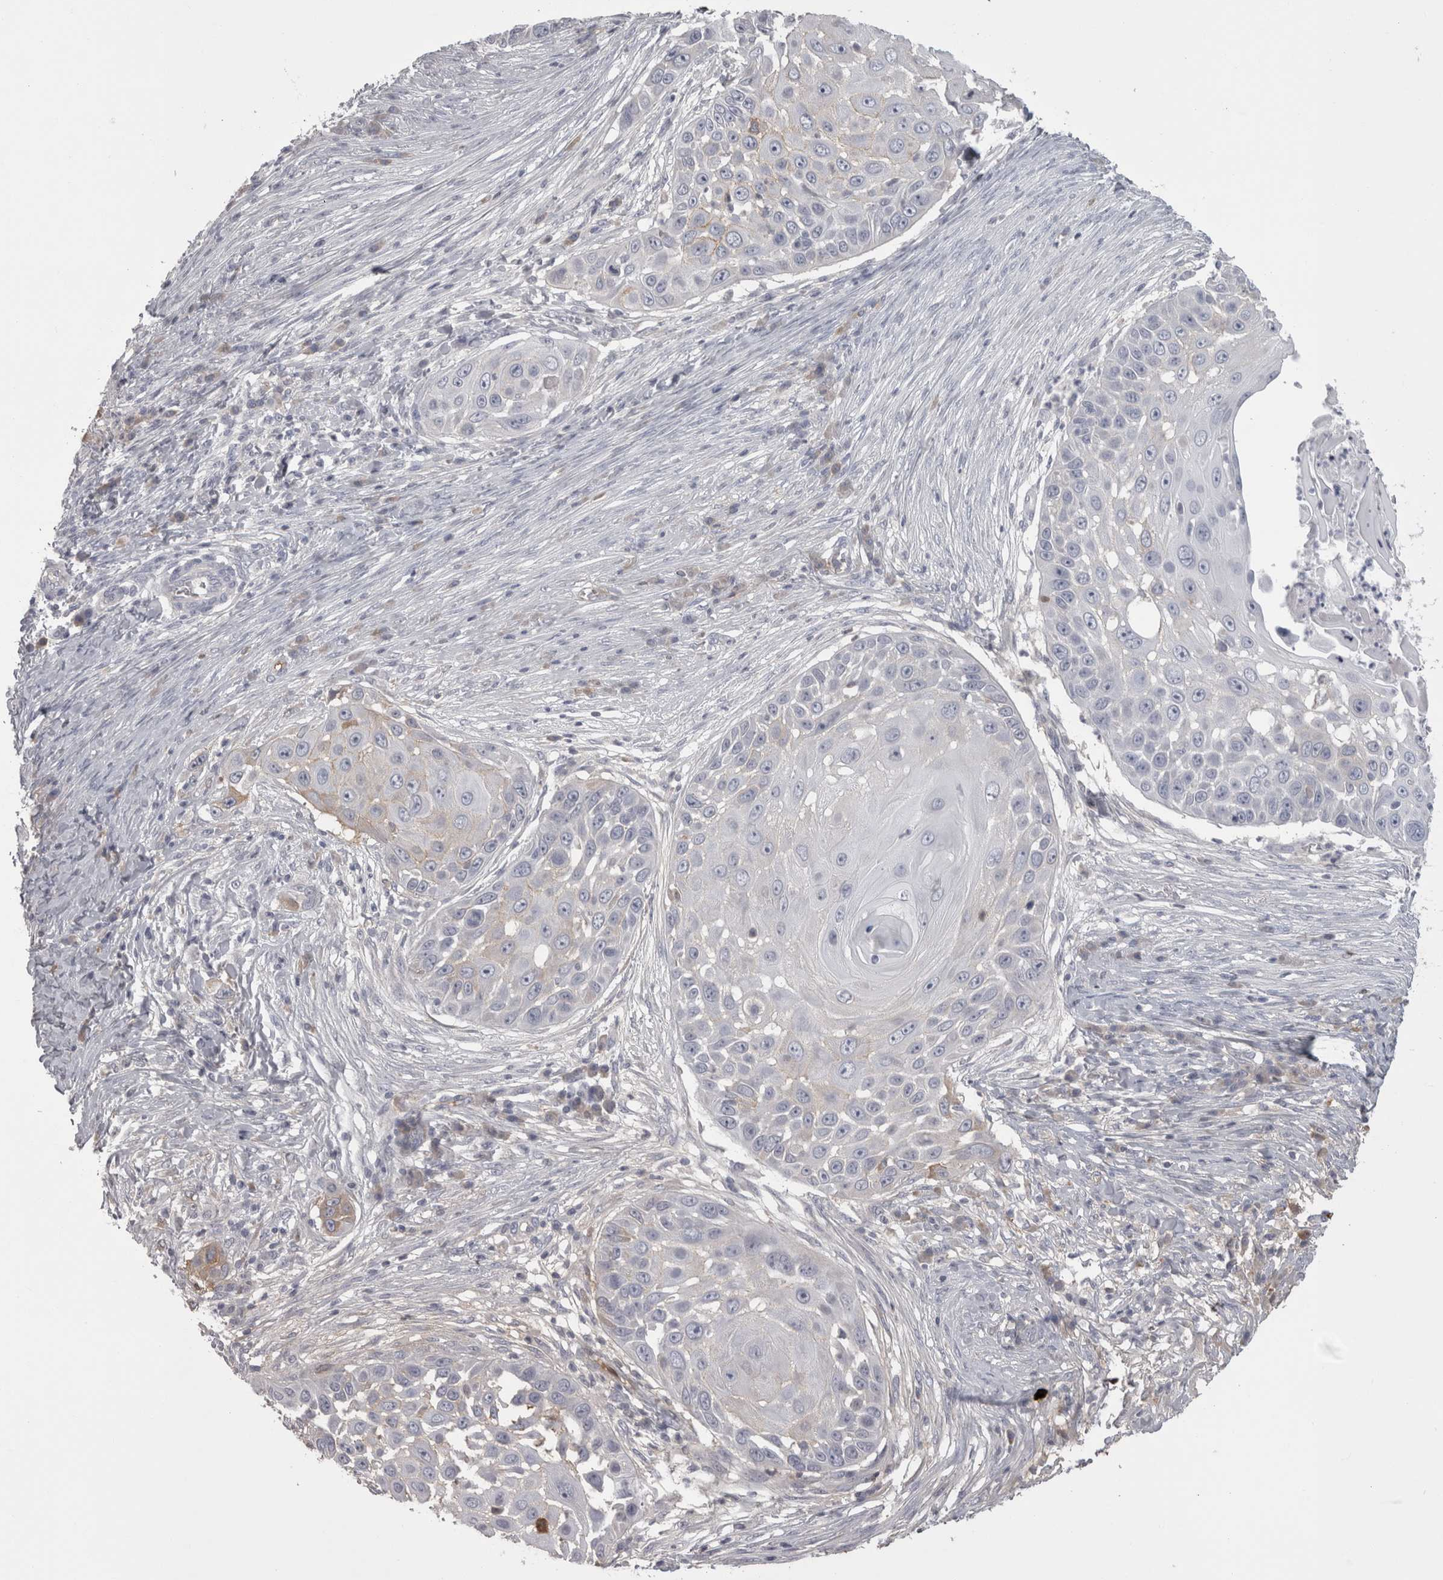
{"staining": {"intensity": "negative", "quantity": "none", "location": "none"}, "tissue": "skin cancer", "cell_type": "Tumor cells", "image_type": "cancer", "snomed": [{"axis": "morphology", "description": "Squamous cell carcinoma, NOS"}, {"axis": "topography", "description": "Skin"}], "caption": "Tumor cells are negative for protein expression in human skin cancer (squamous cell carcinoma). (DAB immunohistochemistry (IHC), high magnification).", "gene": "SAA4", "patient": {"sex": "female", "age": 44}}